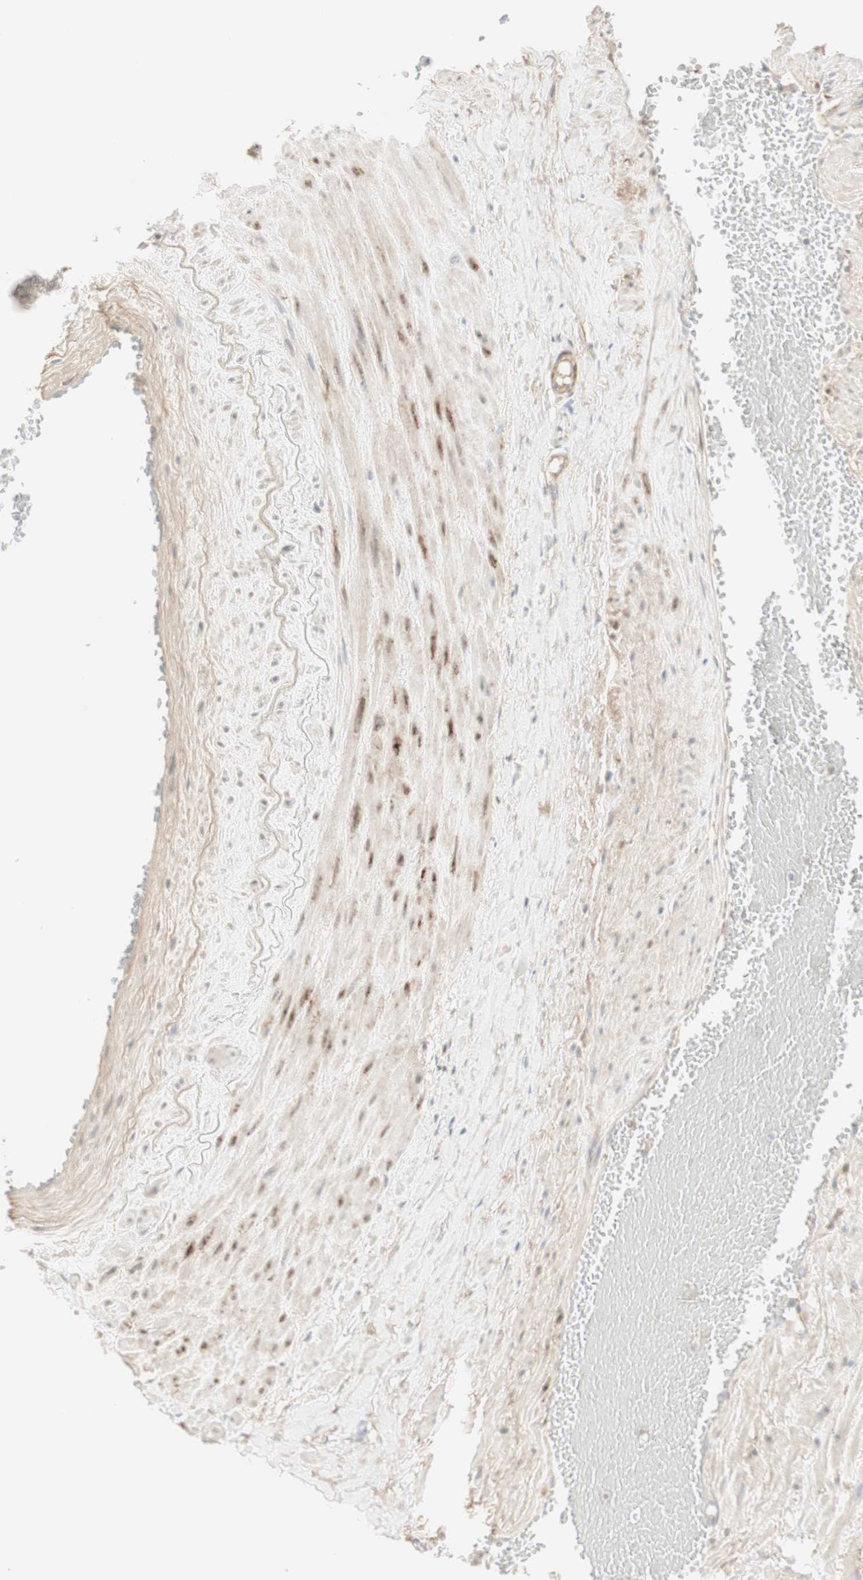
{"staining": {"intensity": "negative", "quantity": "none", "location": "none"}, "tissue": "adipose tissue", "cell_type": "Adipocytes", "image_type": "normal", "snomed": [{"axis": "morphology", "description": "Normal tissue, NOS"}, {"axis": "topography", "description": "Soft tissue"}, {"axis": "topography", "description": "Vascular tissue"}], "caption": "High magnification brightfield microscopy of unremarkable adipose tissue stained with DAB (3,3'-diaminobenzidine) (brown) and counterstained with hematoxylin (blue): adipocytes show no significant positivity. (IHC, brightfield microscopy, high magnification).", "gene": "MUC3A", "patient": {"sex": "female", "age": 35}}